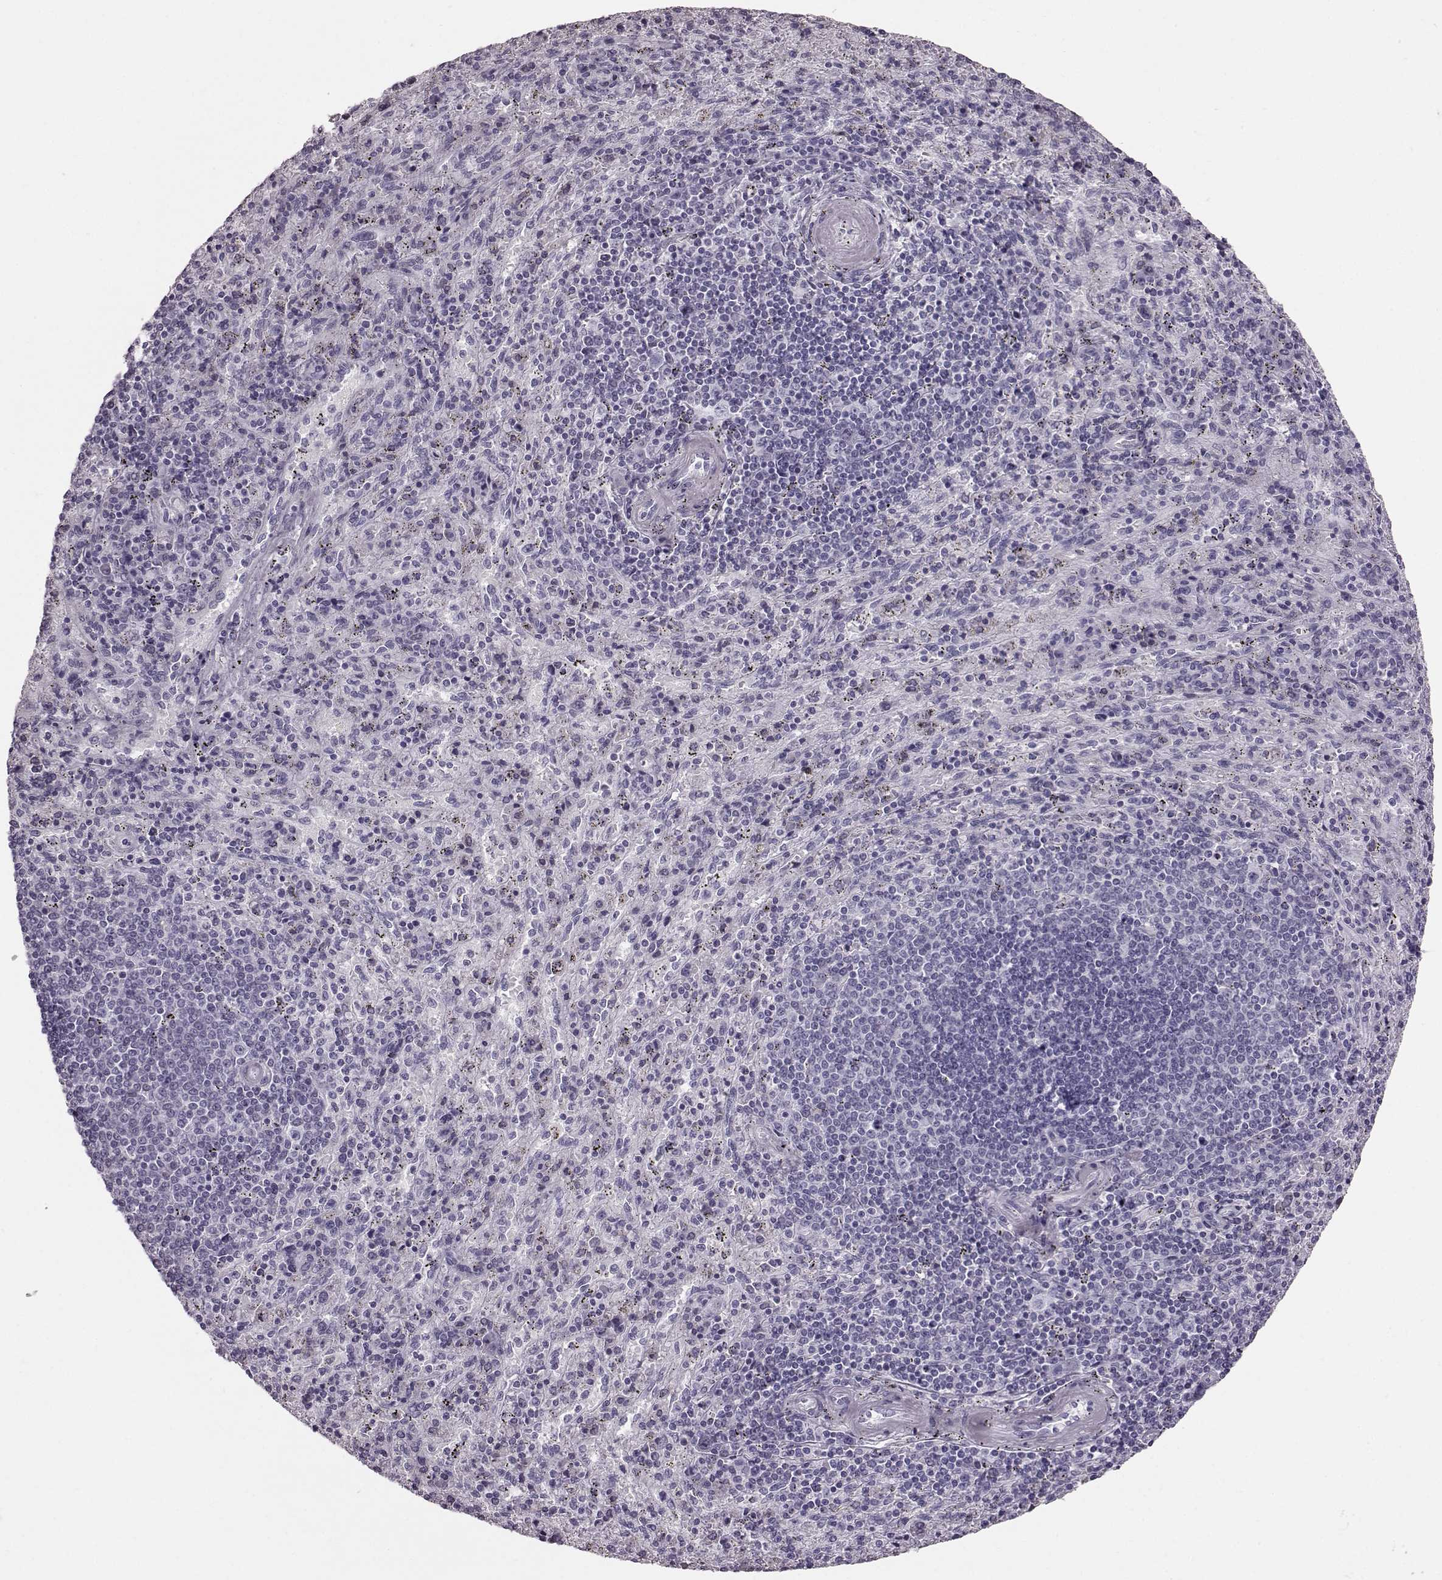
{"staining": {"intensity": "negative", "quantity": "none", "location": "none"}, "tissue": "spleen", "cell_type": "Cells in red pulp", "image_type": "normal", "snomed": [{"axis": "morphology", "description": "Normal tissue, NOS"}, {"axis": "topography", "description": "Spleen"}], "caption": "Immunohistochemical staining of benign spleen displays no significant positivity in cells in red pulp. (Brightfield microscopy of DAB IHC at high magnification).", "gene": "TCHHL1", "patient": {"sex": "male", "age": 57}}